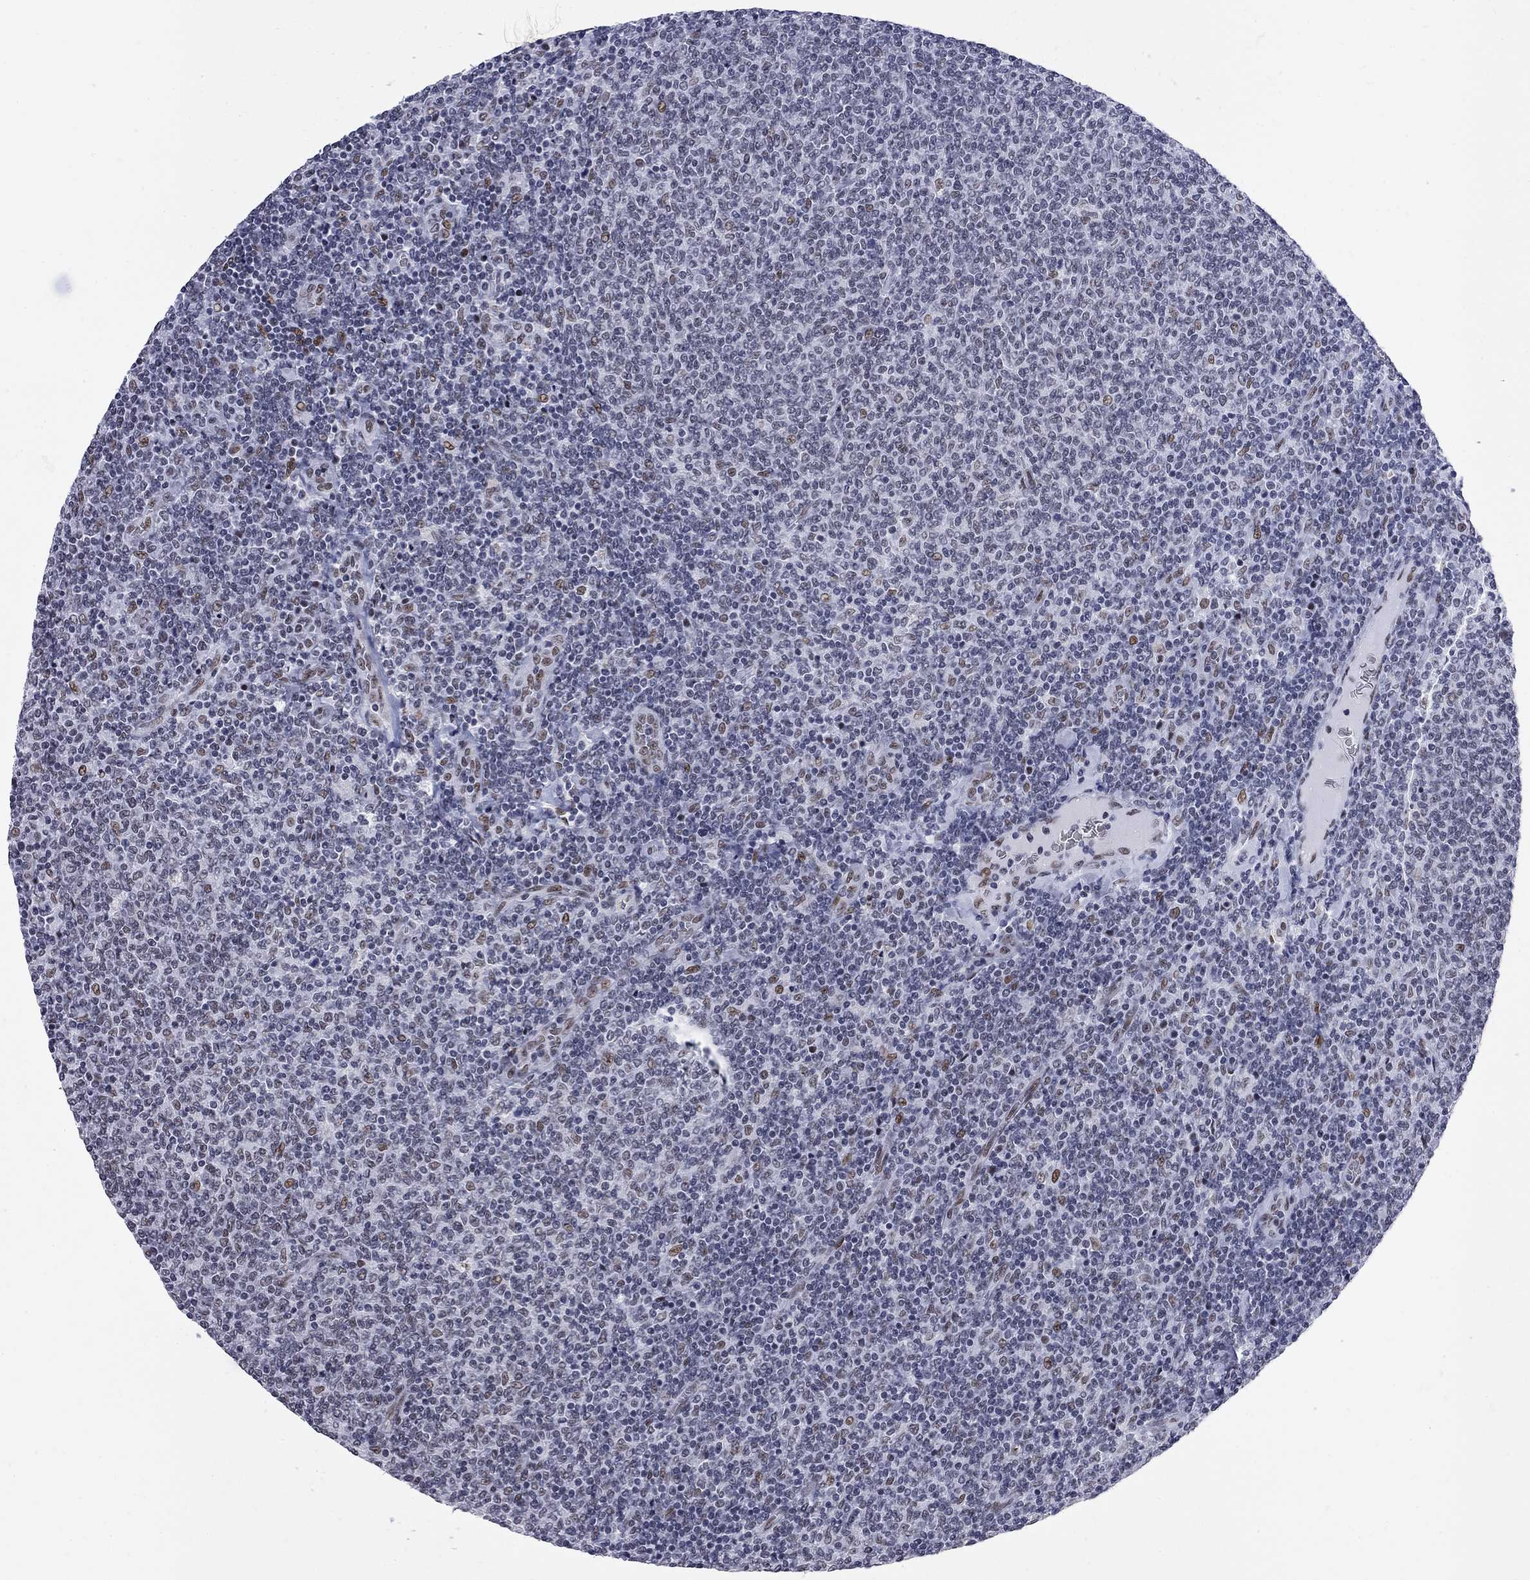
{"staining": {"intensity": "negative", "quantity": "none", "location": "none"}, "tissue": "lymphoma", "cell_type": "Tumor cells", "image_type": "cancer", "snomed": [{"axis": "morphology", "description": "Malignant lymphoma, non-Hodgkin's type, Low grade"}, {"axis": "topography", "description": "Lymph node"}], "caption": "IHC of human lymphoma reveals no positivity in tumor cells.", "gene": "ZBTB47", "patient": {"sex": "male", "age": 52}}